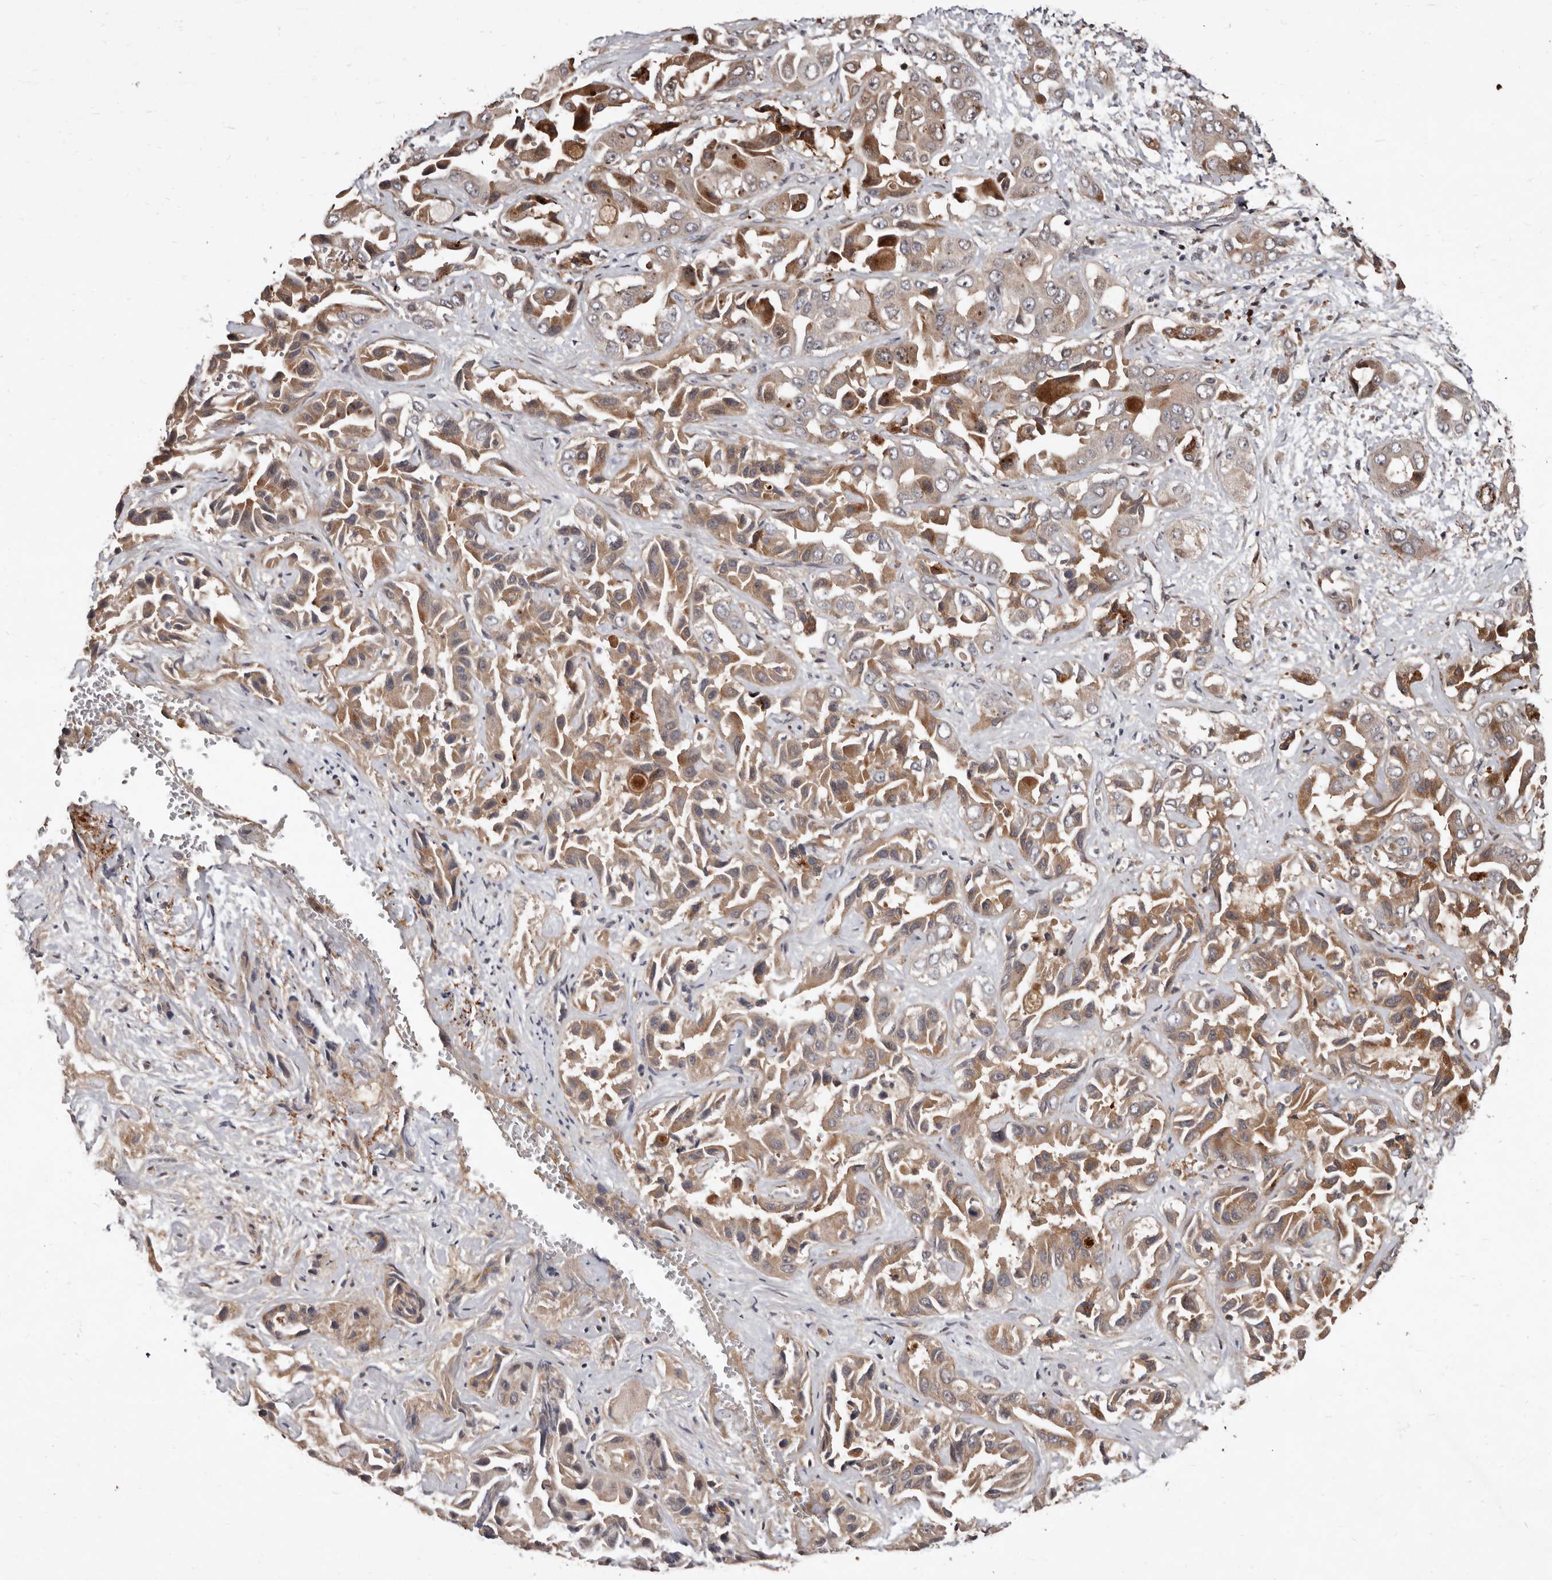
{"staining": {"intensity": "moderate", "quantity": ">75%", "location": "cytoplasmic/membranous"}, "tissue": "liver cancer", "cell_type": "Tumor cells", "image_type": "cancer", "snomed": [{"axis": "morphology", "description": "Cholangiocarcinoma"}, {"axis": "topography", "description": "Liver"}], "caption": "Human liver cancer (cholangiocarcinoma) stained with a protein marker exhibits moderate staining in tumor cells.", "gene": "WEE2", "patient": {"sex": "female", "age": 52}}